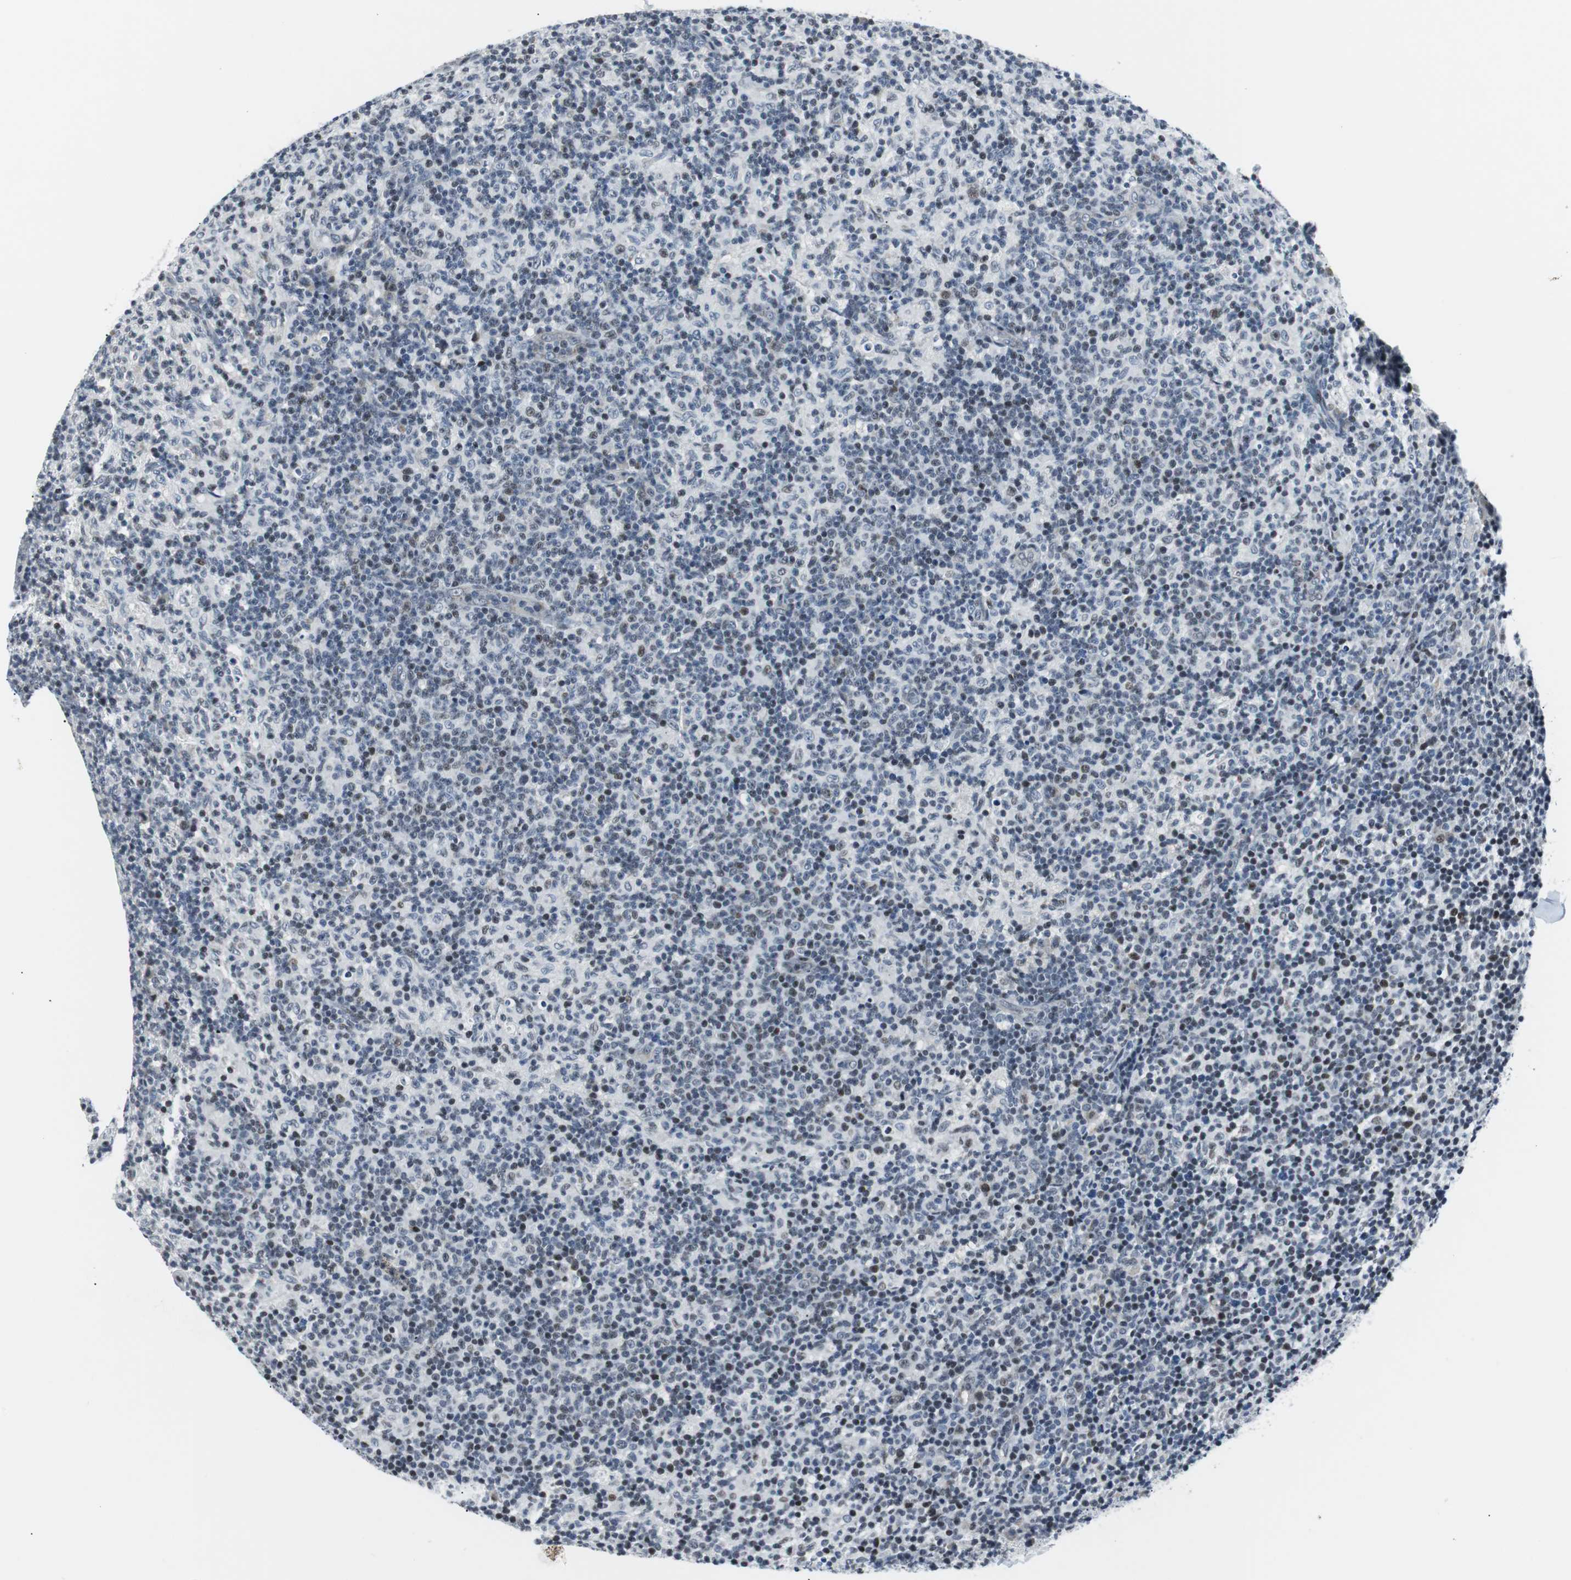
{"staining": {"intensity": "weak", "quantity": "25%-75%", "location": "nuclear"}, "tissue": "lymph node", "cell_type": "Germinal center cells", "image_type": "normal", "snomed": [{"axis": "morphology", "description": "Normal tissue, NOS"}, {"axis": "morphology", "description": "Inflammation, NOS"}, {"axis": "topography", "description": "Lymph node"}], "caption": "High-magnification brightfield microscopy of normal lymph node stained with DAB (brown) and counterstained with hematoxylin (blue). germinal center cells exhibit weak nuclear positivity is present in approximately25%-75% of cells.", "gene": "MTA1", "patient": {"sex": "male", "age": 55}}